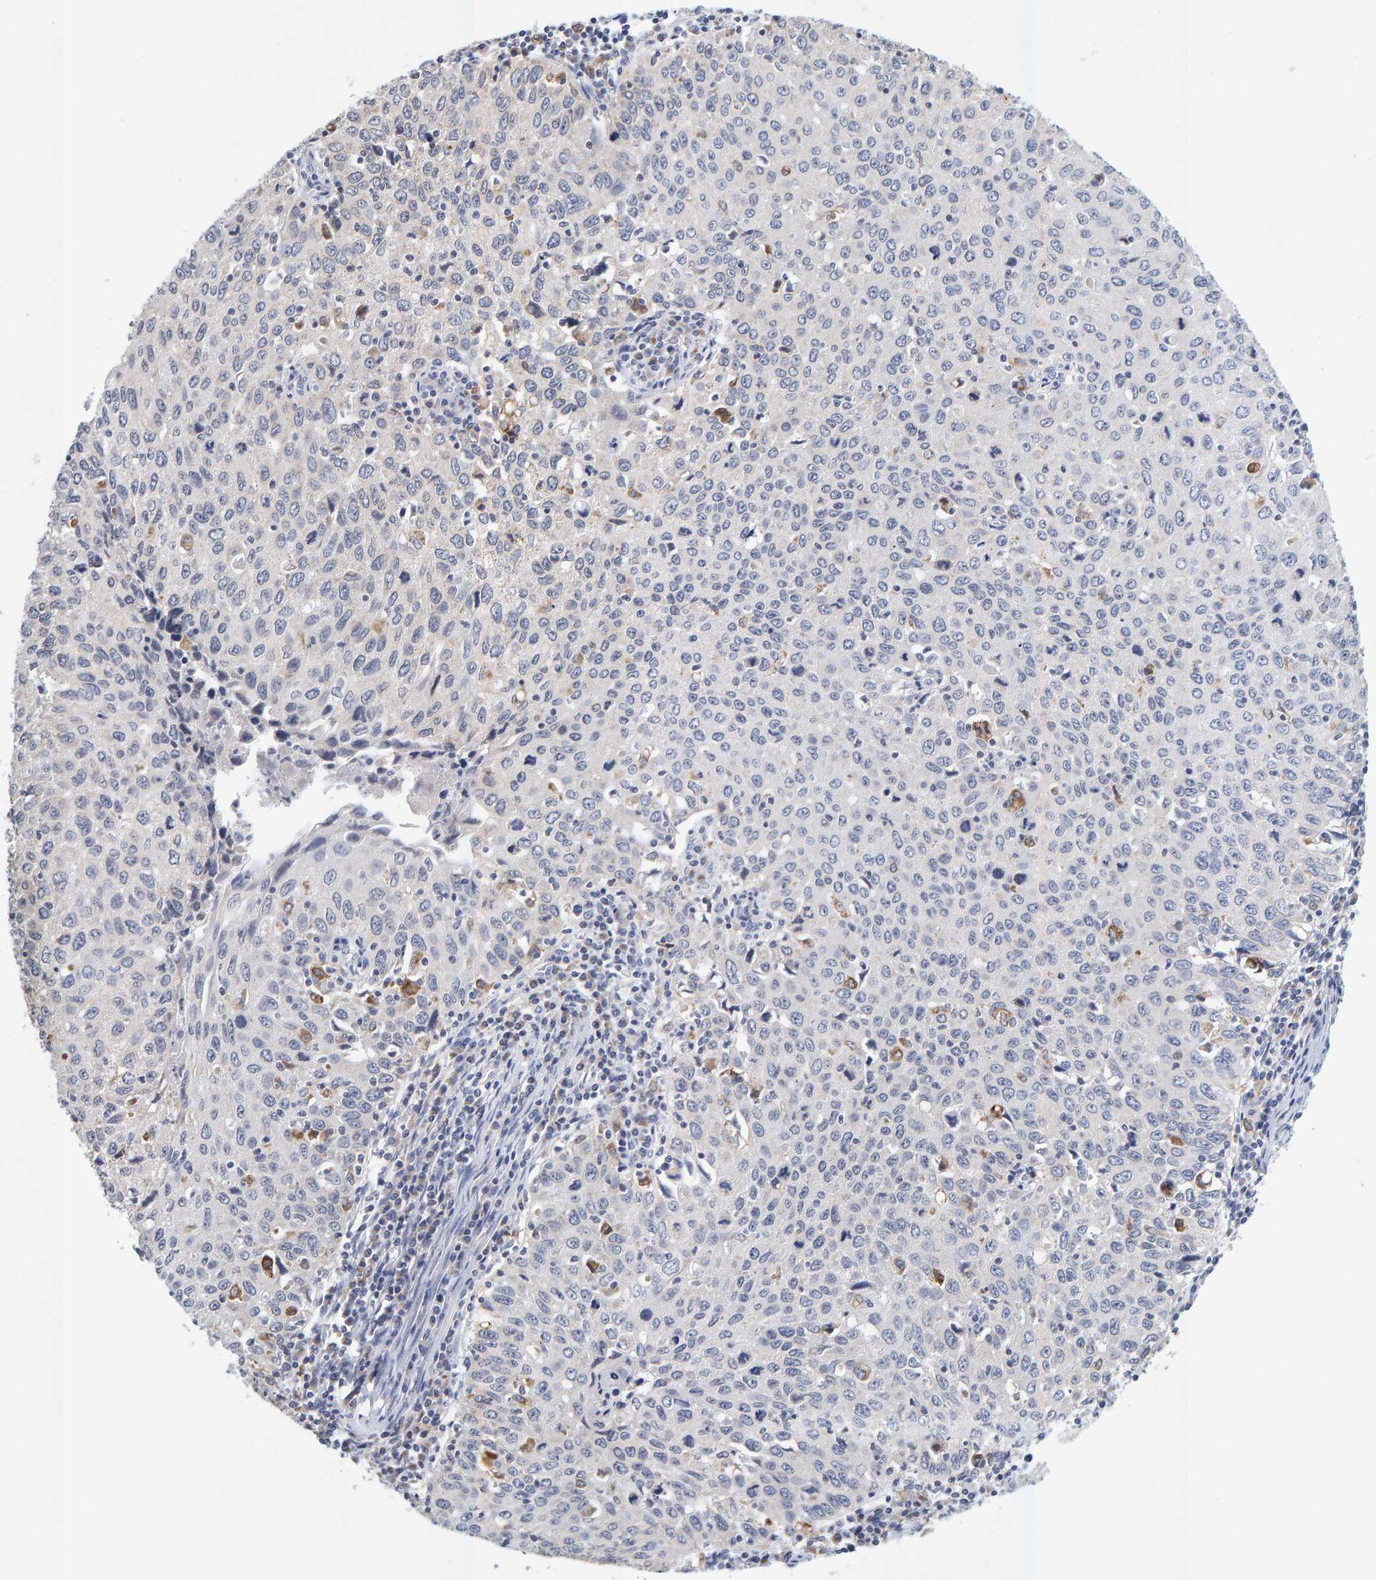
{"staining": {"intensity": "negative", "quantity": "none", "location": "none"}, "tissue": "cervical cancer", "cell_type": "Tumor cells", "image_type": "cancer", "snomed": [{"axis": "morphology", "description": "Squamous cell carcinoma, NOS"}, {"axis": "topography", "description": "Cervix"}], "caption": "There is no significant expression in tumor cells of cervical squamous cell carcinoma.", "gene": "SGPL1", "patient": {"sex": "female", "age": 53}}